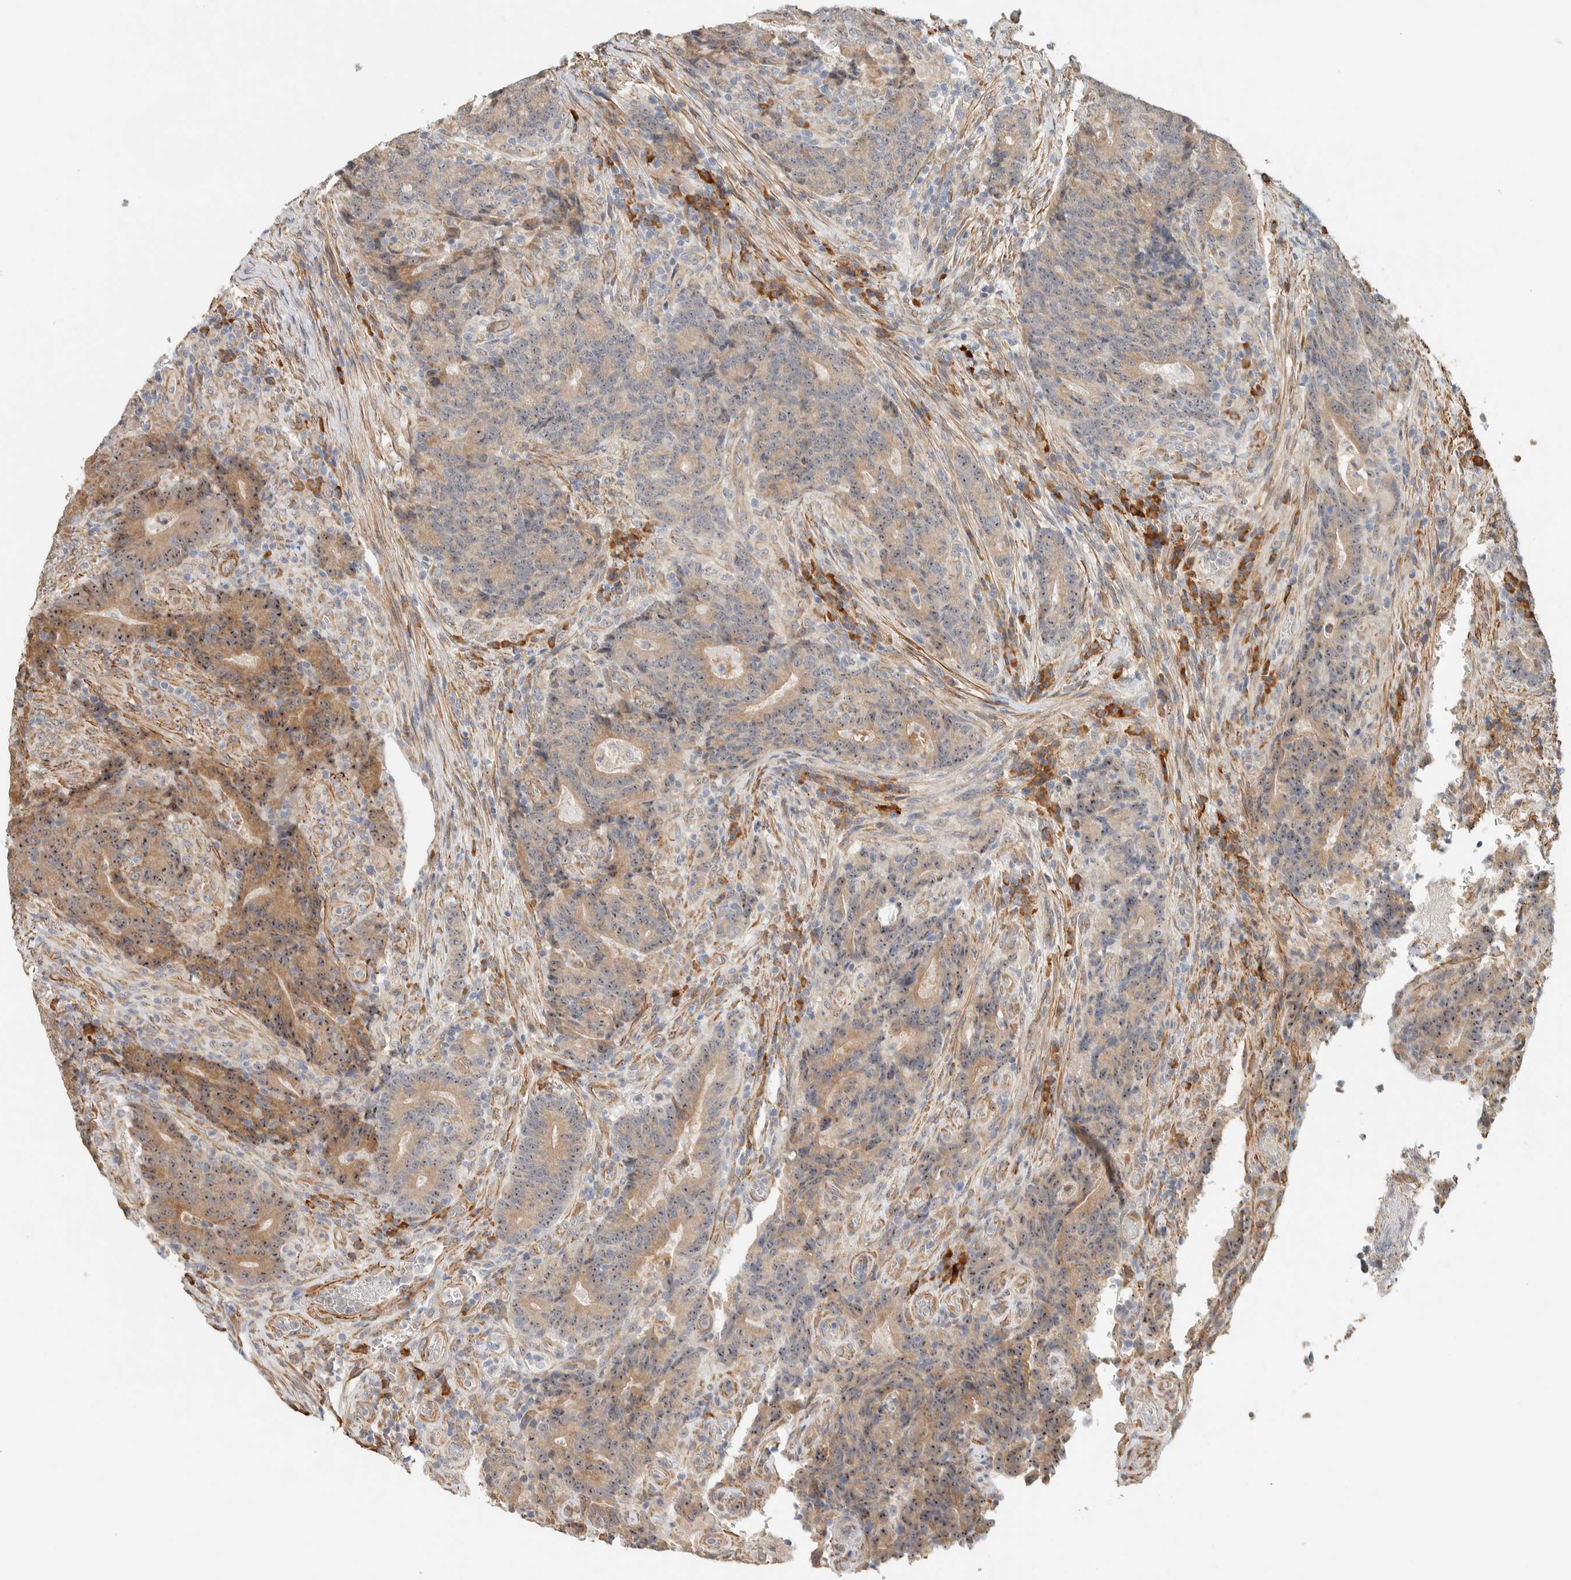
{"staining": {"intensity": "moderate", "quantity": "25%-75%", "location": "cytoplasmic/membranous,nuclear"}, "tissue": "colorectal cancer", "cell_type": "Tumor cells", "image_type": "cancer", "snomed": [{"axis": "morphology", "description": "Normal tissue, NOS"}, {"axis": "morphology", "description": "Adenocarcinoma, NOS"}, {"axis": "topography", "description": "Colon"}], "caption": "IHC of human colorectal cancer reveals medium levels of moderate cytoplasmic/membranous and nuclear positivity in approximately 25%-75% of tumor cells. The protein is shown in brown color, while the nuclei are stained blue.", "gene": "KLHL40", "patient": {"sex": "female", "age": 75}}